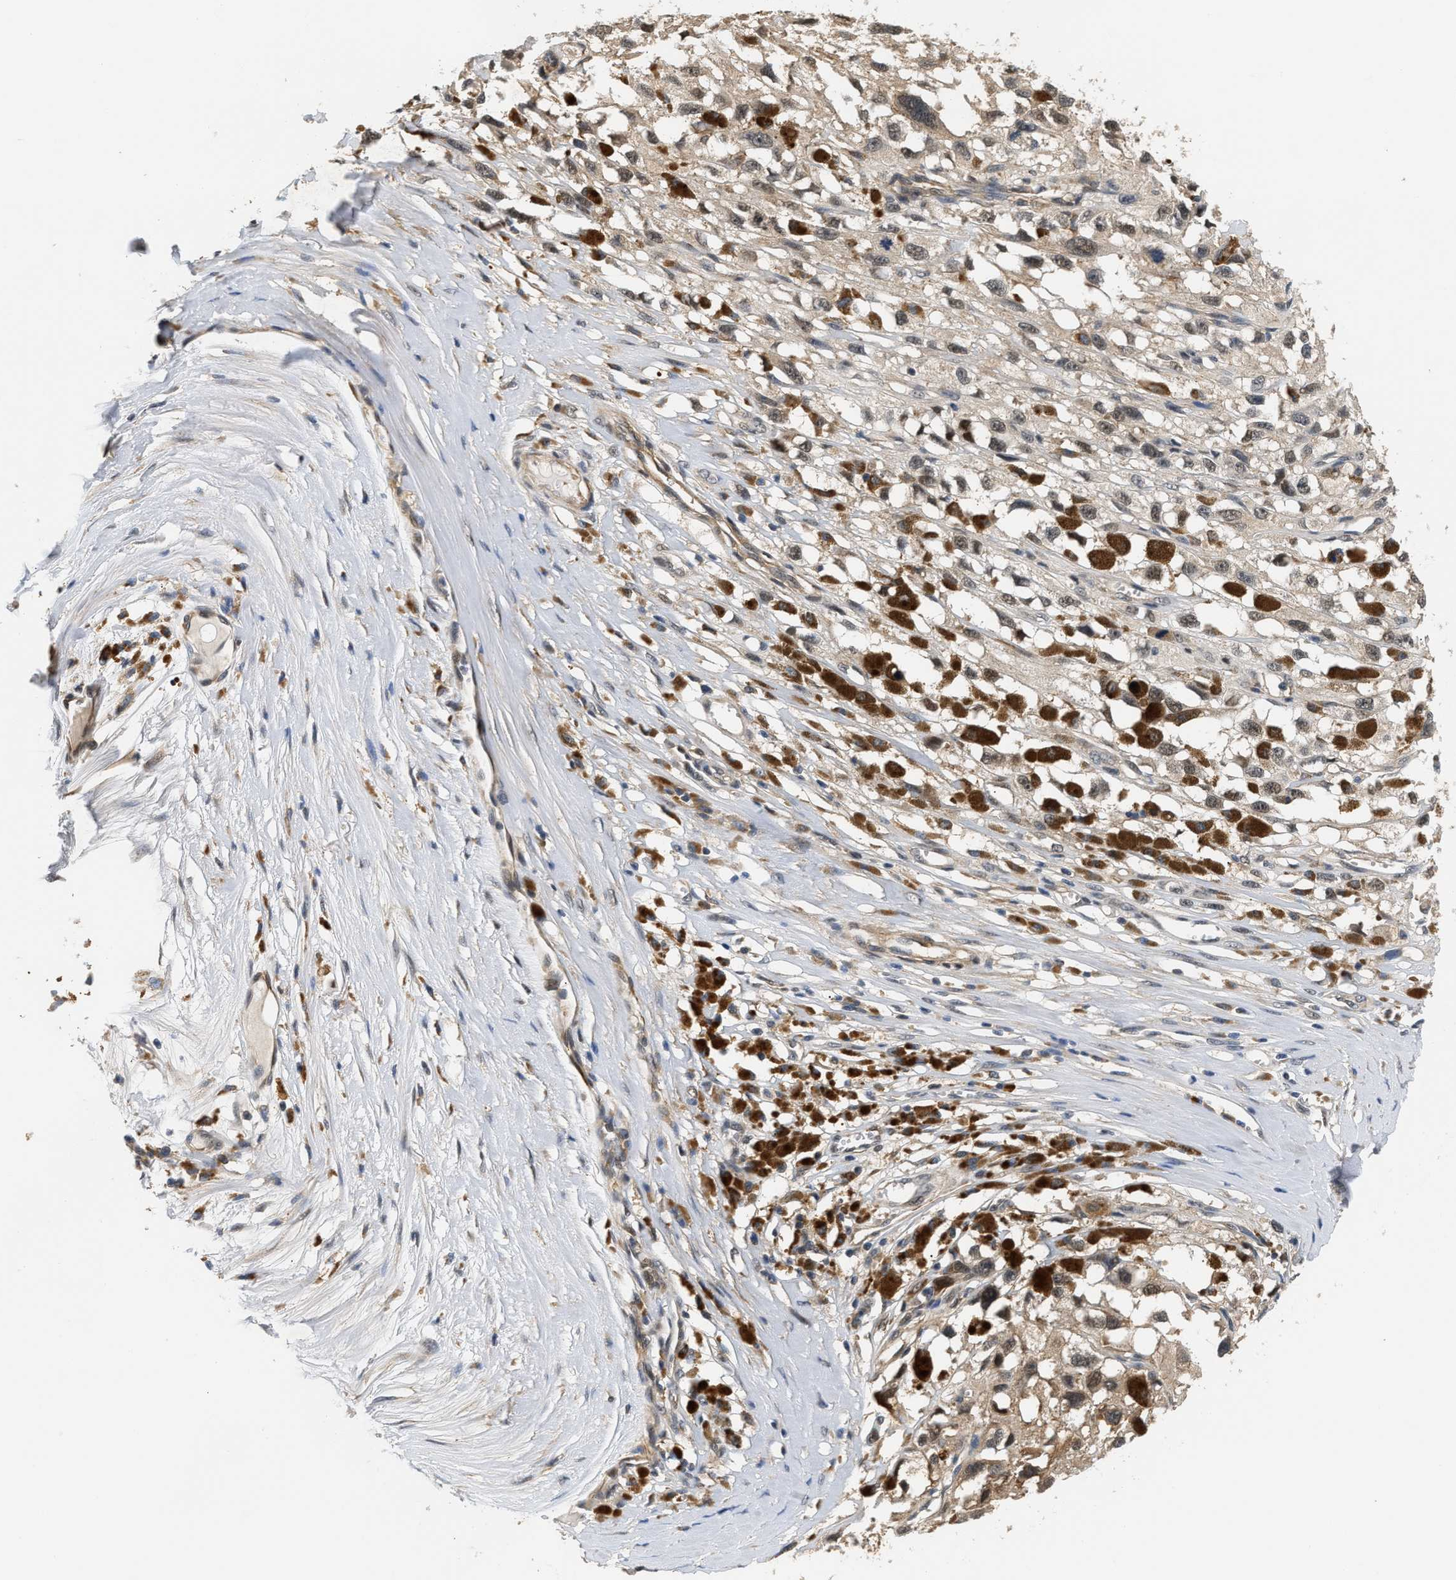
{"staining": {"intensity": "weak", "quantity": ">75%", "location": "cytoplasmic/membranous,nuclear"}, "tissue": "melanoma", "cell_type": "Tumor cells", "image_type": "cancer", "snomed": [{"axis": "morphology", "description": "Malignant melanoma, Metastatic site"}, {"axis": "topography", "description": "Lymph node"}], "caption": "IHC image of malignant melanoma (metastatic site) stained for a protein (brown), which displays low levels of weak cytoplasmic/membranous and nuclear staining in approximately >75% of tumor cells.", "gene": "LARP6", "patient": {"sex": "male", "age": 59}}